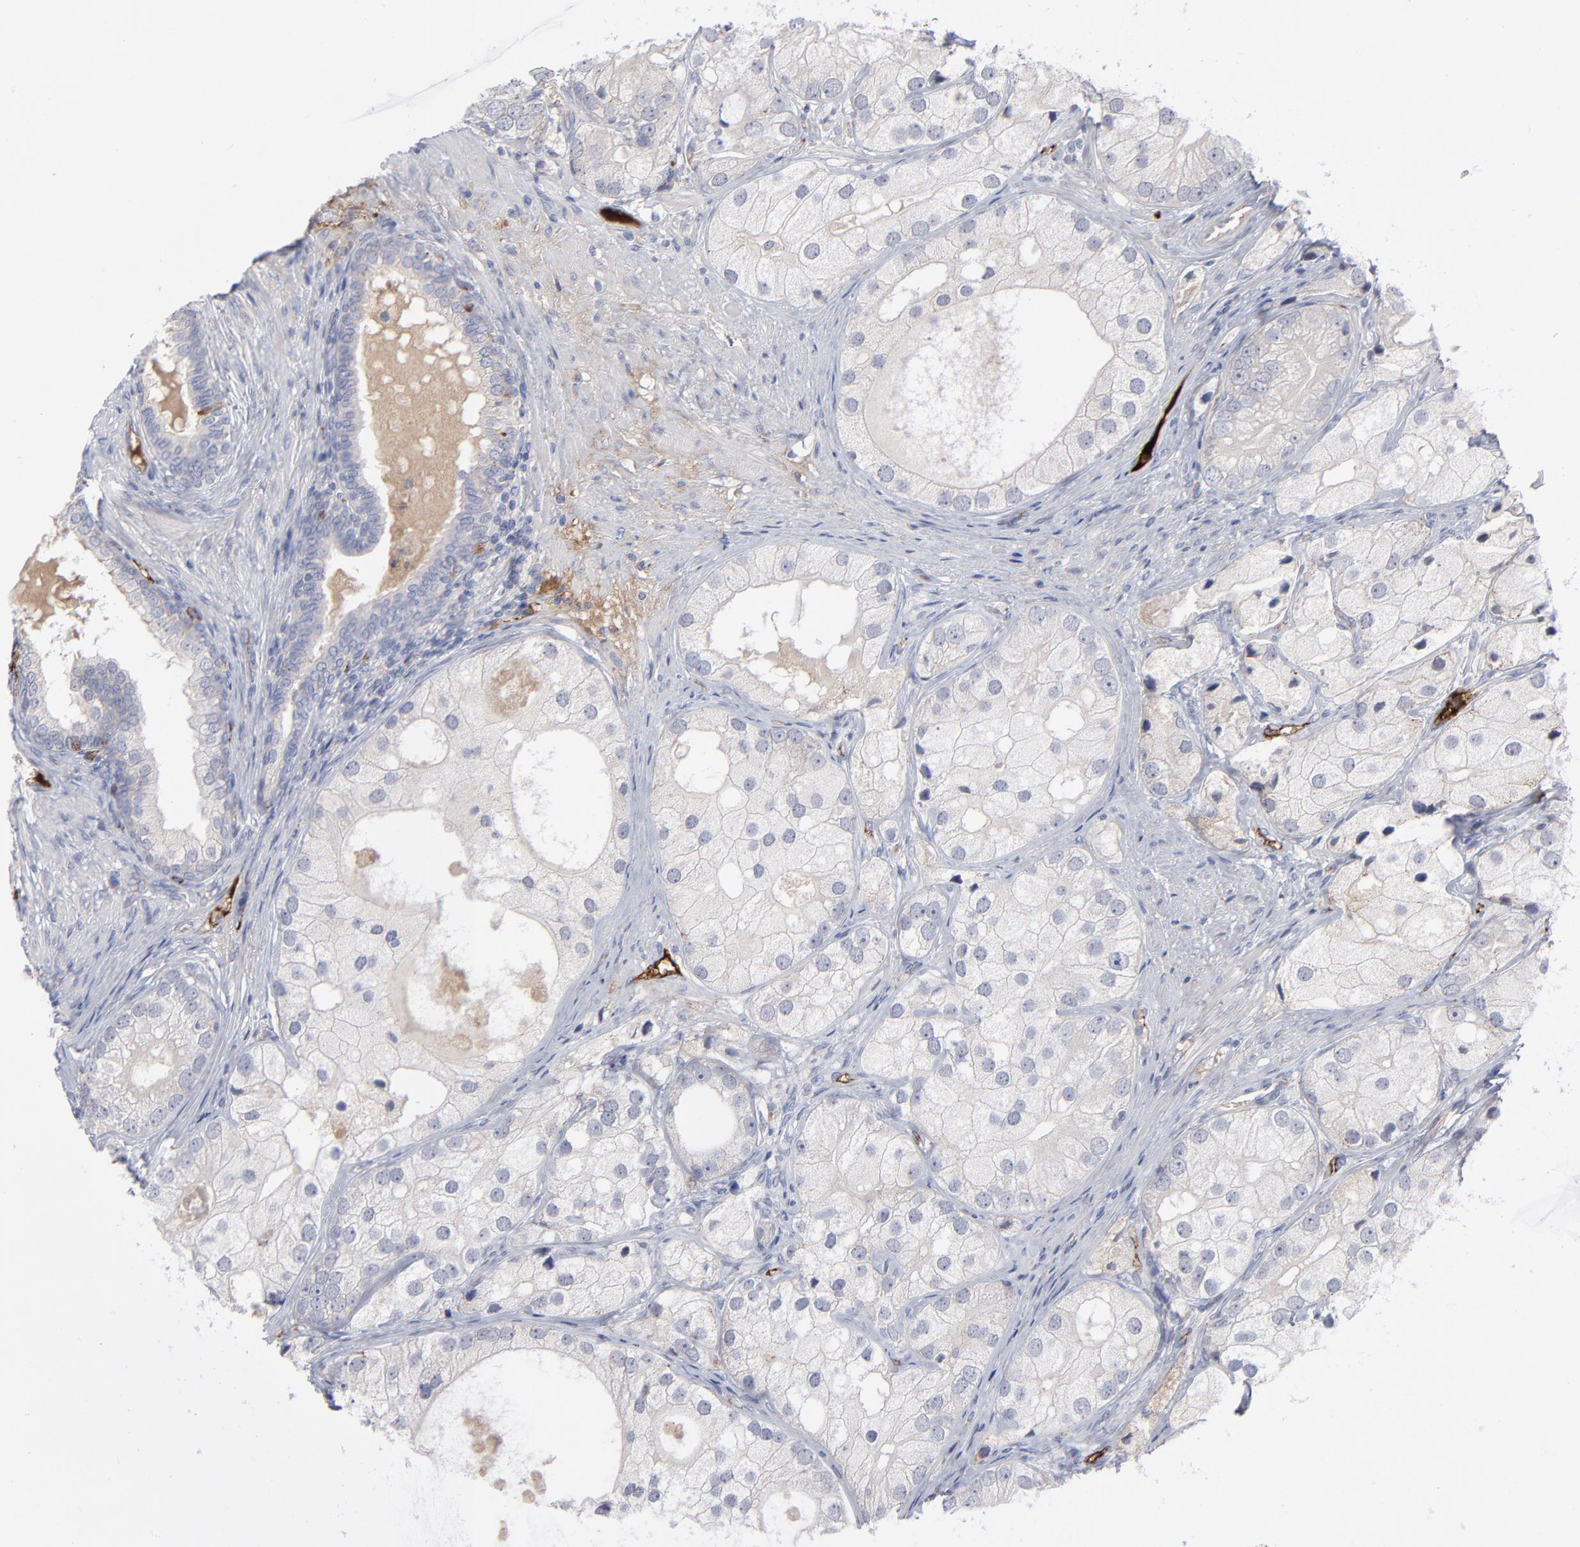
{"staining": {"intensity": "negative", "quantity": "none", "location": "none"}, "tissue": "prostate cancer", "cell_type": "Tumor cells", "image_type": "cancer", "snomed": [{"axis": "morphology", "description": "Adenocarcinoma, Low grade"}, {"axis": "topography", "description": "Prostate"}], "caption": "Protein analysis of prostate adenocarcinoma (low-grade) shows no significant expression in tumor cells.", "gene": "CCR3", "patient": {"sex": "male", "age": 69}}